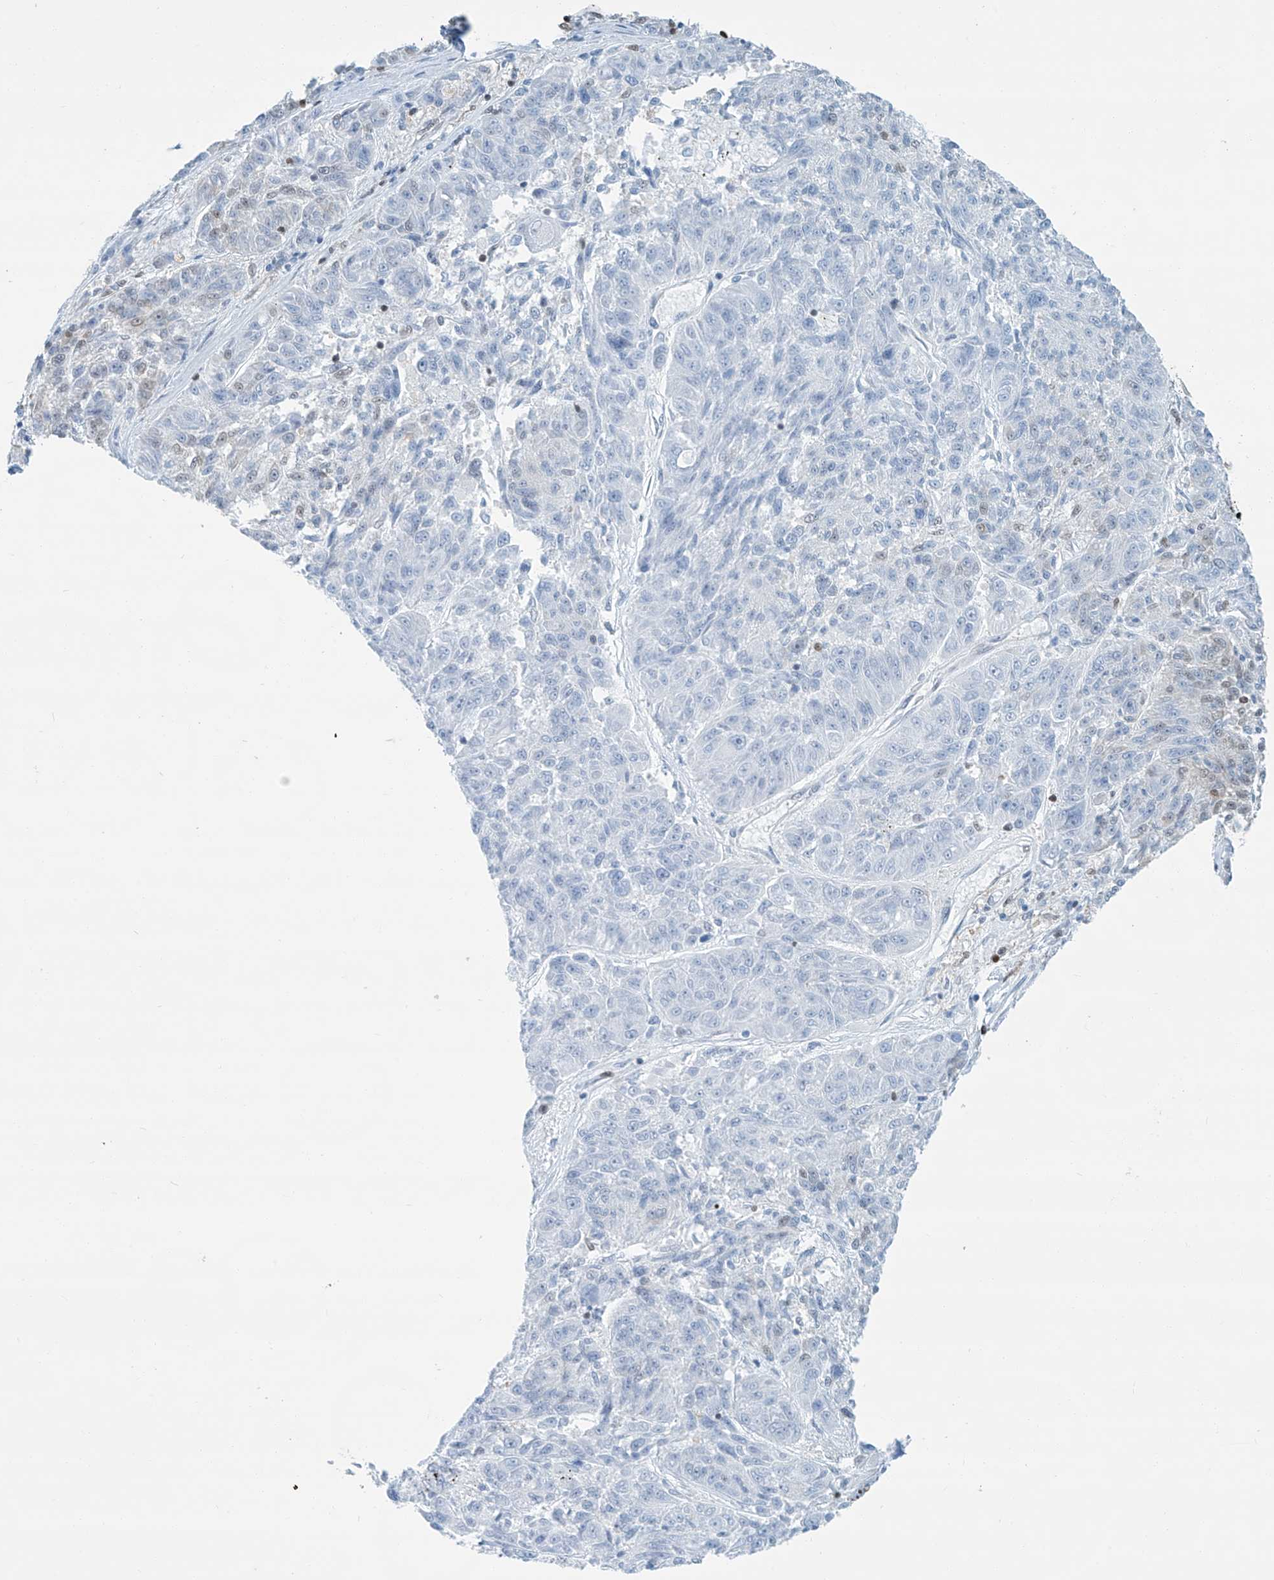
{"staining": {"intensity": "weak", "quantity": "<25%", "location": "nuclear"}, "tissue": "melanoma", "cell_type": "Tumor cells", "image_type": "cancer", "snomed": [{"axis": "morphology", "description": "Malignant melanoma, NOS"}, {"axis": "topography", "description": "Skin"}], "caption": "The micrograph reveals no significant positivity in tumor cells of malignant melanoma.", "gene": "SARNP", "patient": {"sex": "male", "age": 53}}